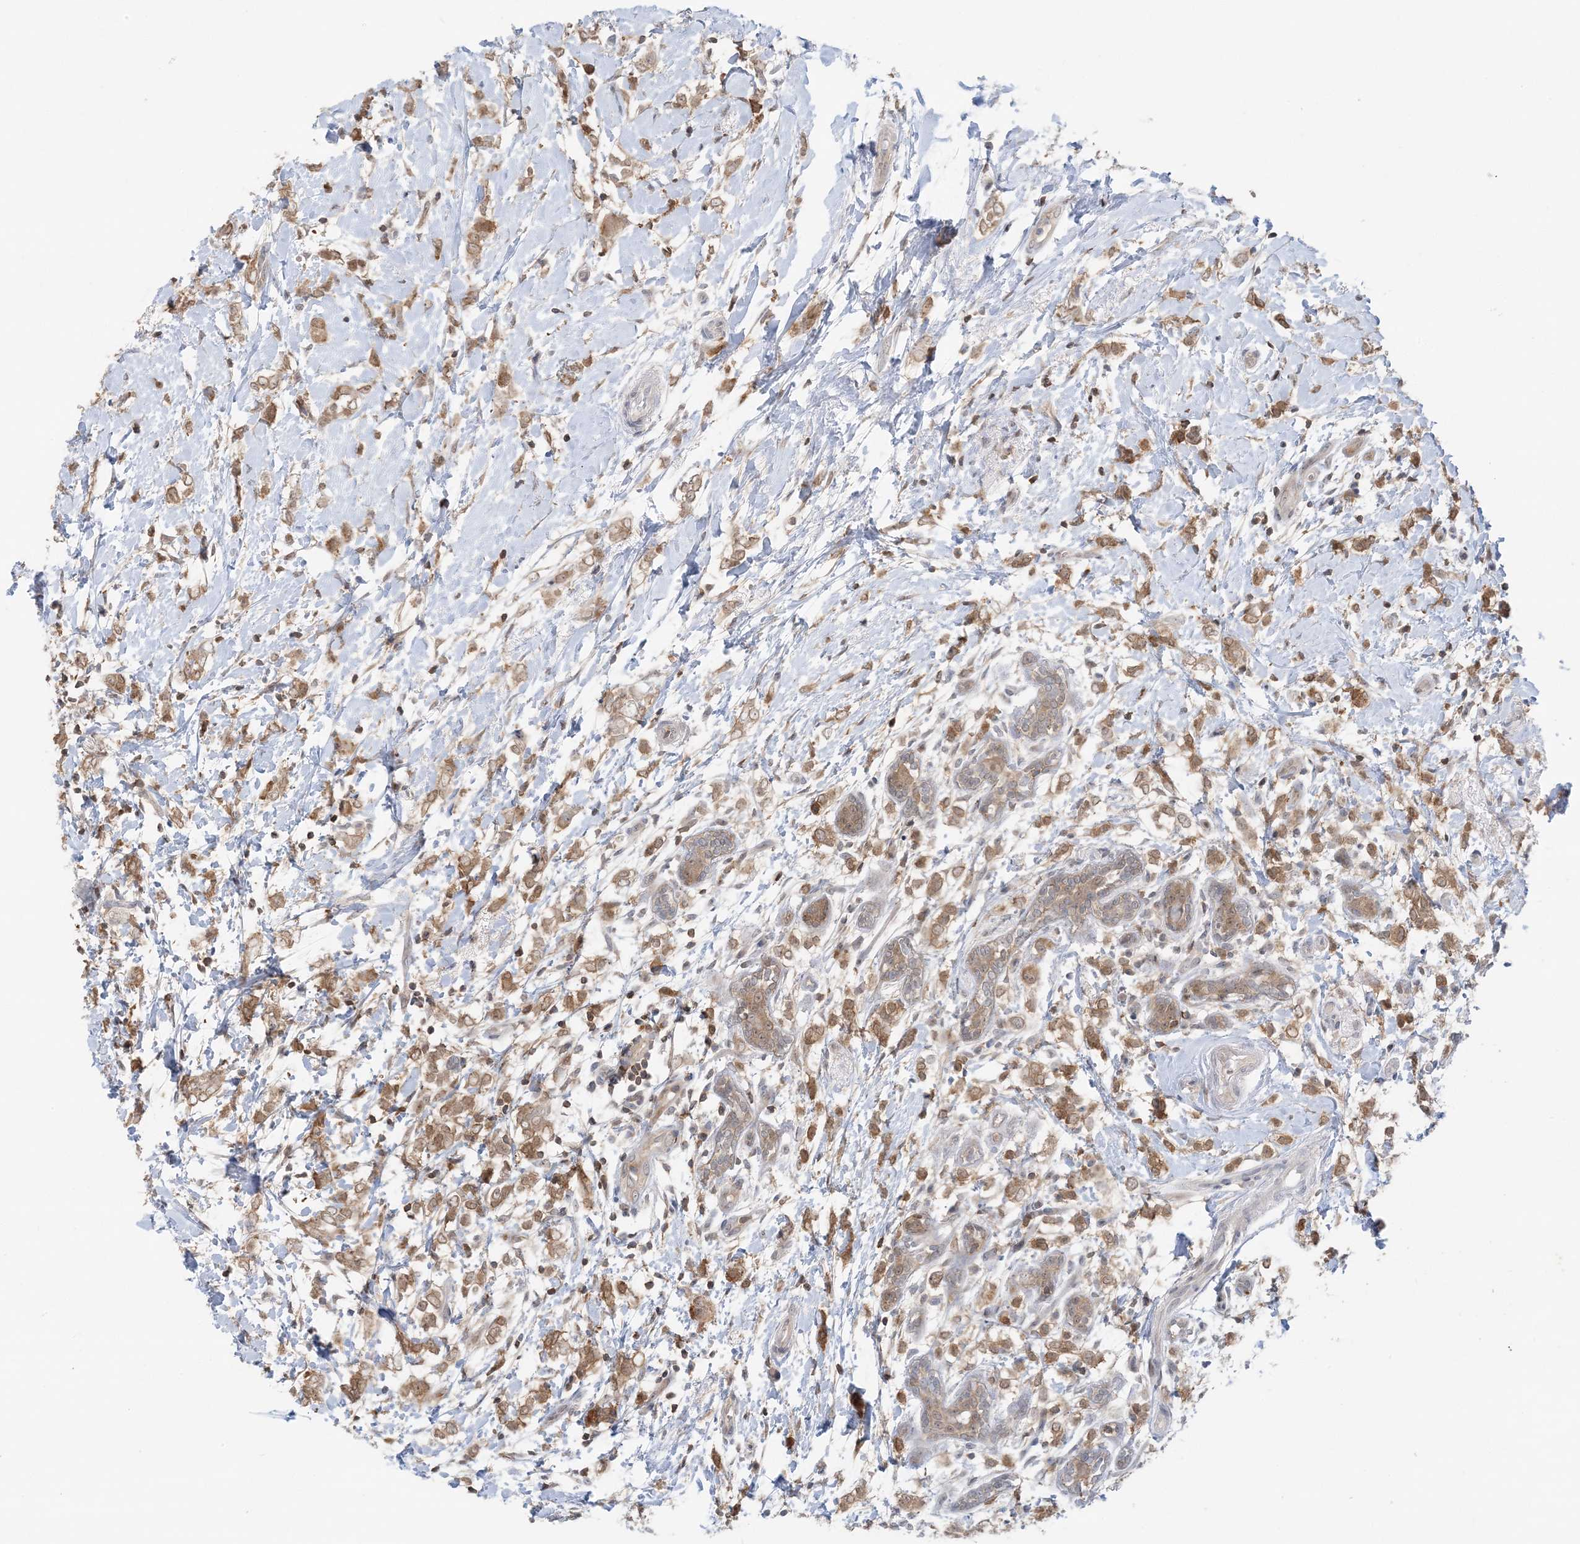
{"staining": {"intensity": "moderate", "quantity": ">75%", "location": "cytoplasmic/membranous"}, "tissue": "breast cancer", "cell_type": "Tumor cells", "image_type": "cancer", "snomed": [{"axis": "morphology", "description": "Normal tissue, NOS"}, {"axis": "morphology", "description": "Lobular carcinoma"}, {"axis": "topography", "description": "Breast"}], "caption": "IHC of breast cancer demonstrates medium levels of moderate cytoplasmic/membranous staining in approximately >75% of tumor cells. IHC stains the protein of interest in brown and the nuclei are stained blue.", "gene": "OGA", "patient": {"sex": "female", "age": 47}}